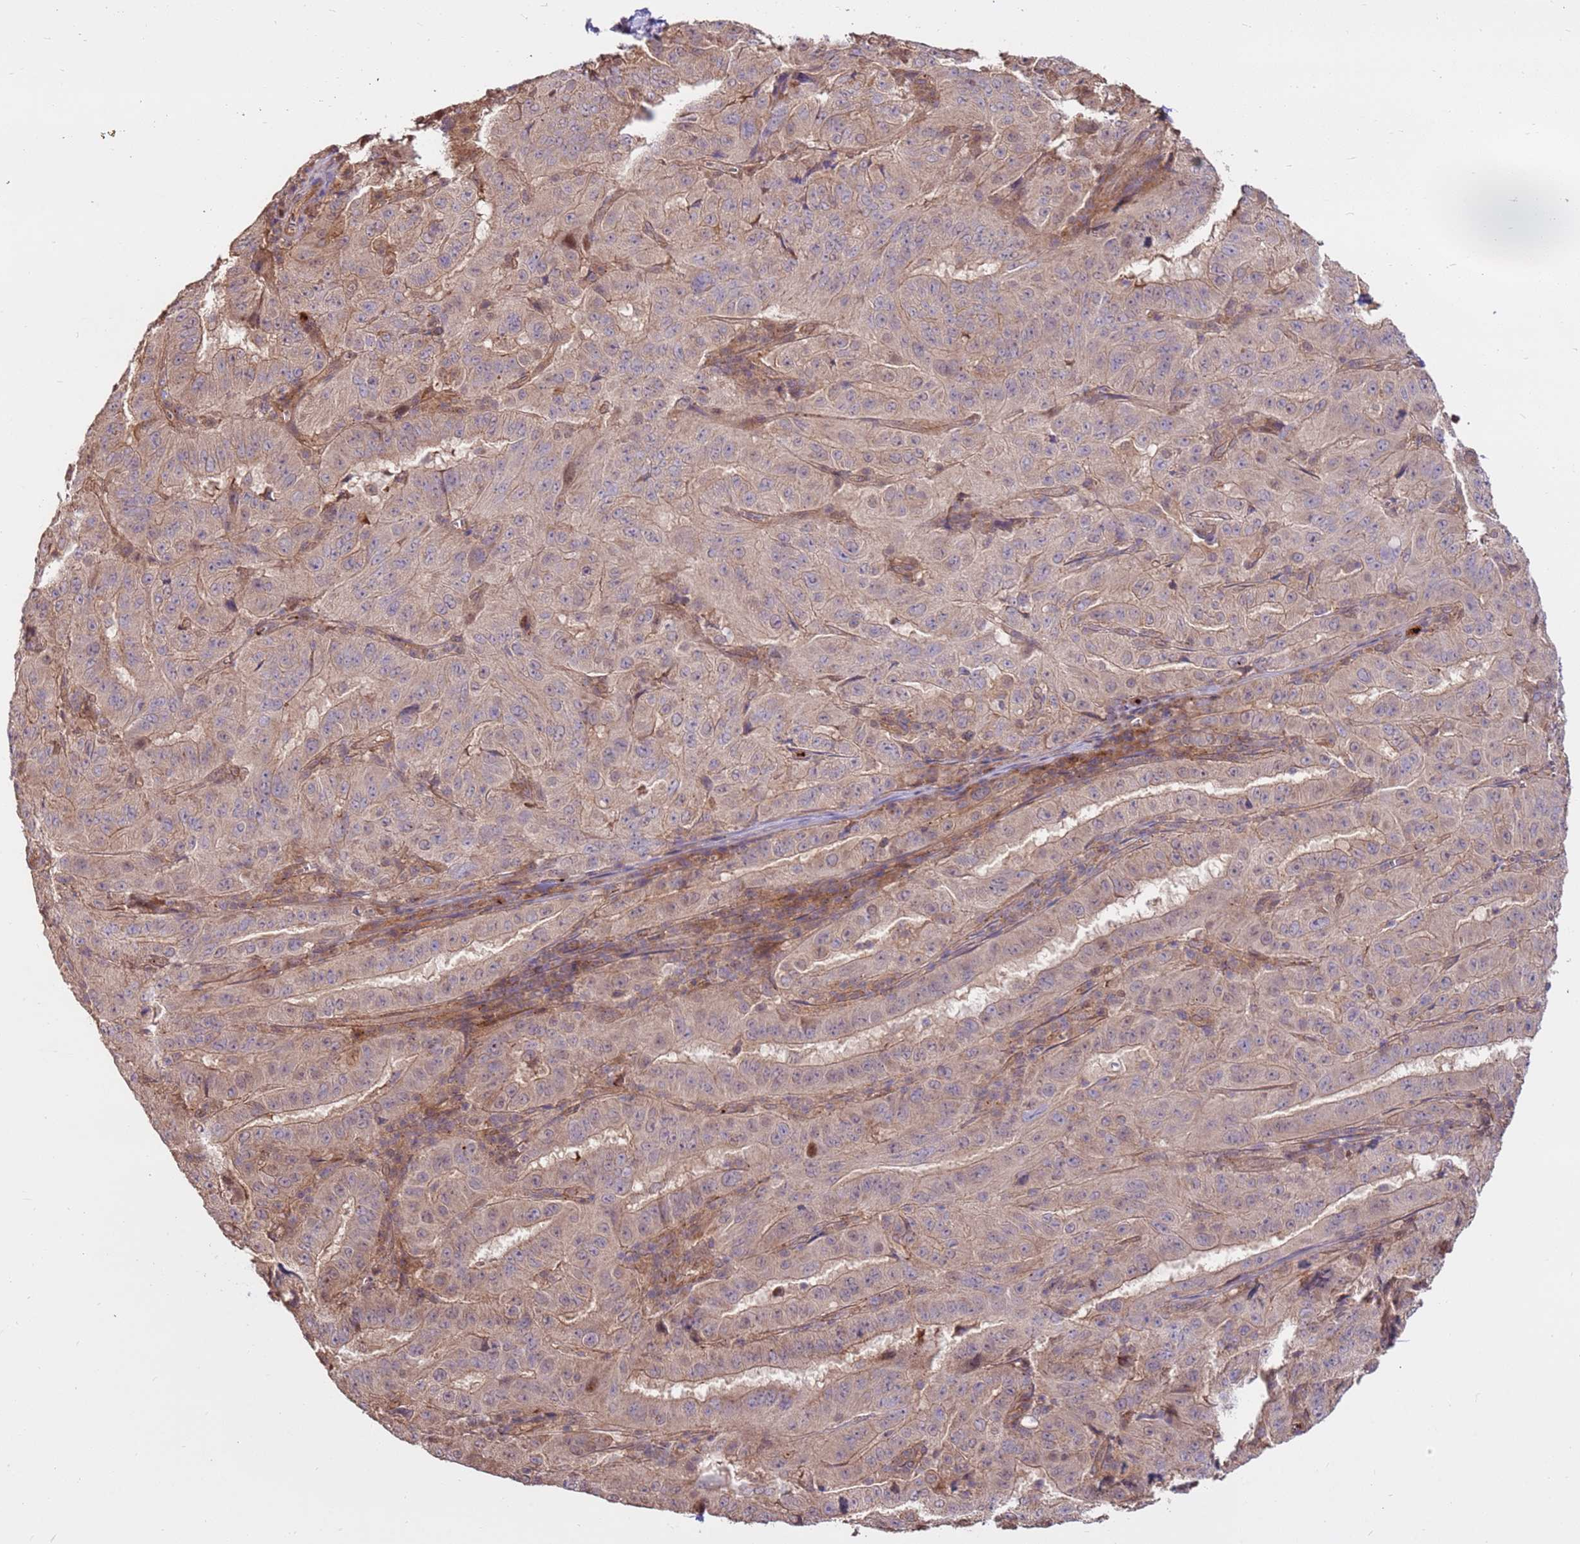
{"staining": {"intensity": "weak", "quantity": ">75%", "location": "cytoplasmic/membranous"}, "tissue": "pancreatic cancer", "cell_type": "Tumor cells", "image_type": "cancer", "snomed": [{"axis": "morphology", "description": "Adenocarcinoma, NOS"}, {"axis": "topography", "description": "Pancreas"}], "caption": "Pancreatic cancer stained for a protein (brown) reveals weak cytoplasmic/membranous positive expression in about >75% of tumor cells.", "gene": "CCDC112", "patient": {"sex": "male", "age": 63}}